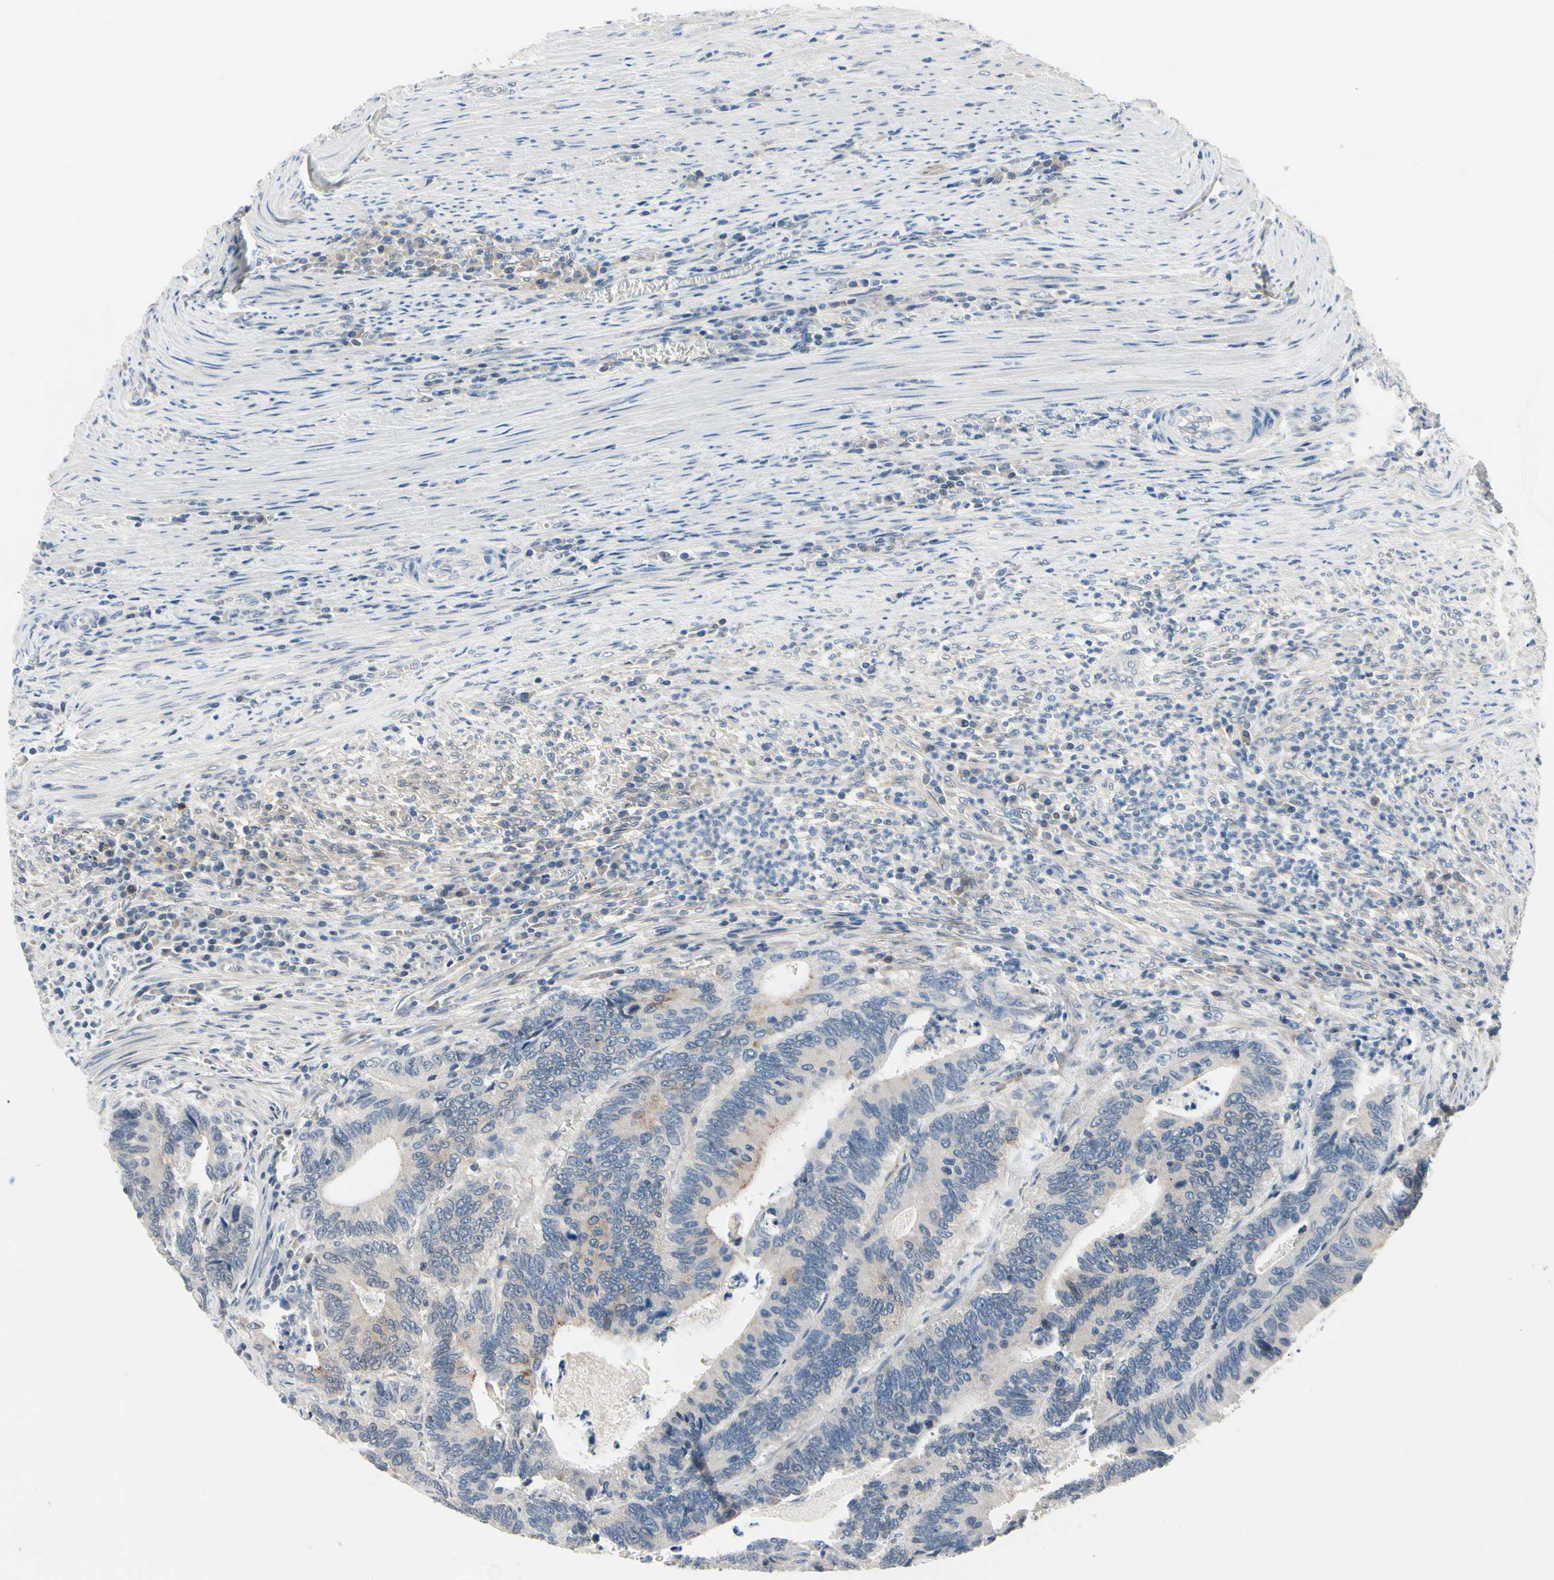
{"staining": {"intensity": "weak", "quantity": ">75%", "location": "cytoplasmic/membranous"}, "tissue": "colorectal cancer", "cell_type": "Tumor cells", "image_type": "cancer", "snomed": [{"axis": "morphology", "description": "Adenocarcinoma, NOS"}, {"axis": "topography", "description": "Colon"}], "caption": "DAB (3,3'-diaminobenzidine) immunohistochemical staining of human colorectal adenocarcinoma shows weak cytoplasmic/membranous protein staining in about >75% of tumor cells. The protein is stained brown, and the nuclei are stained in blue (DAB IHC with brightfield microscopy, high magnification).", "gene": "PRDX6", "patient": {"sex": "male", "age": 72}}